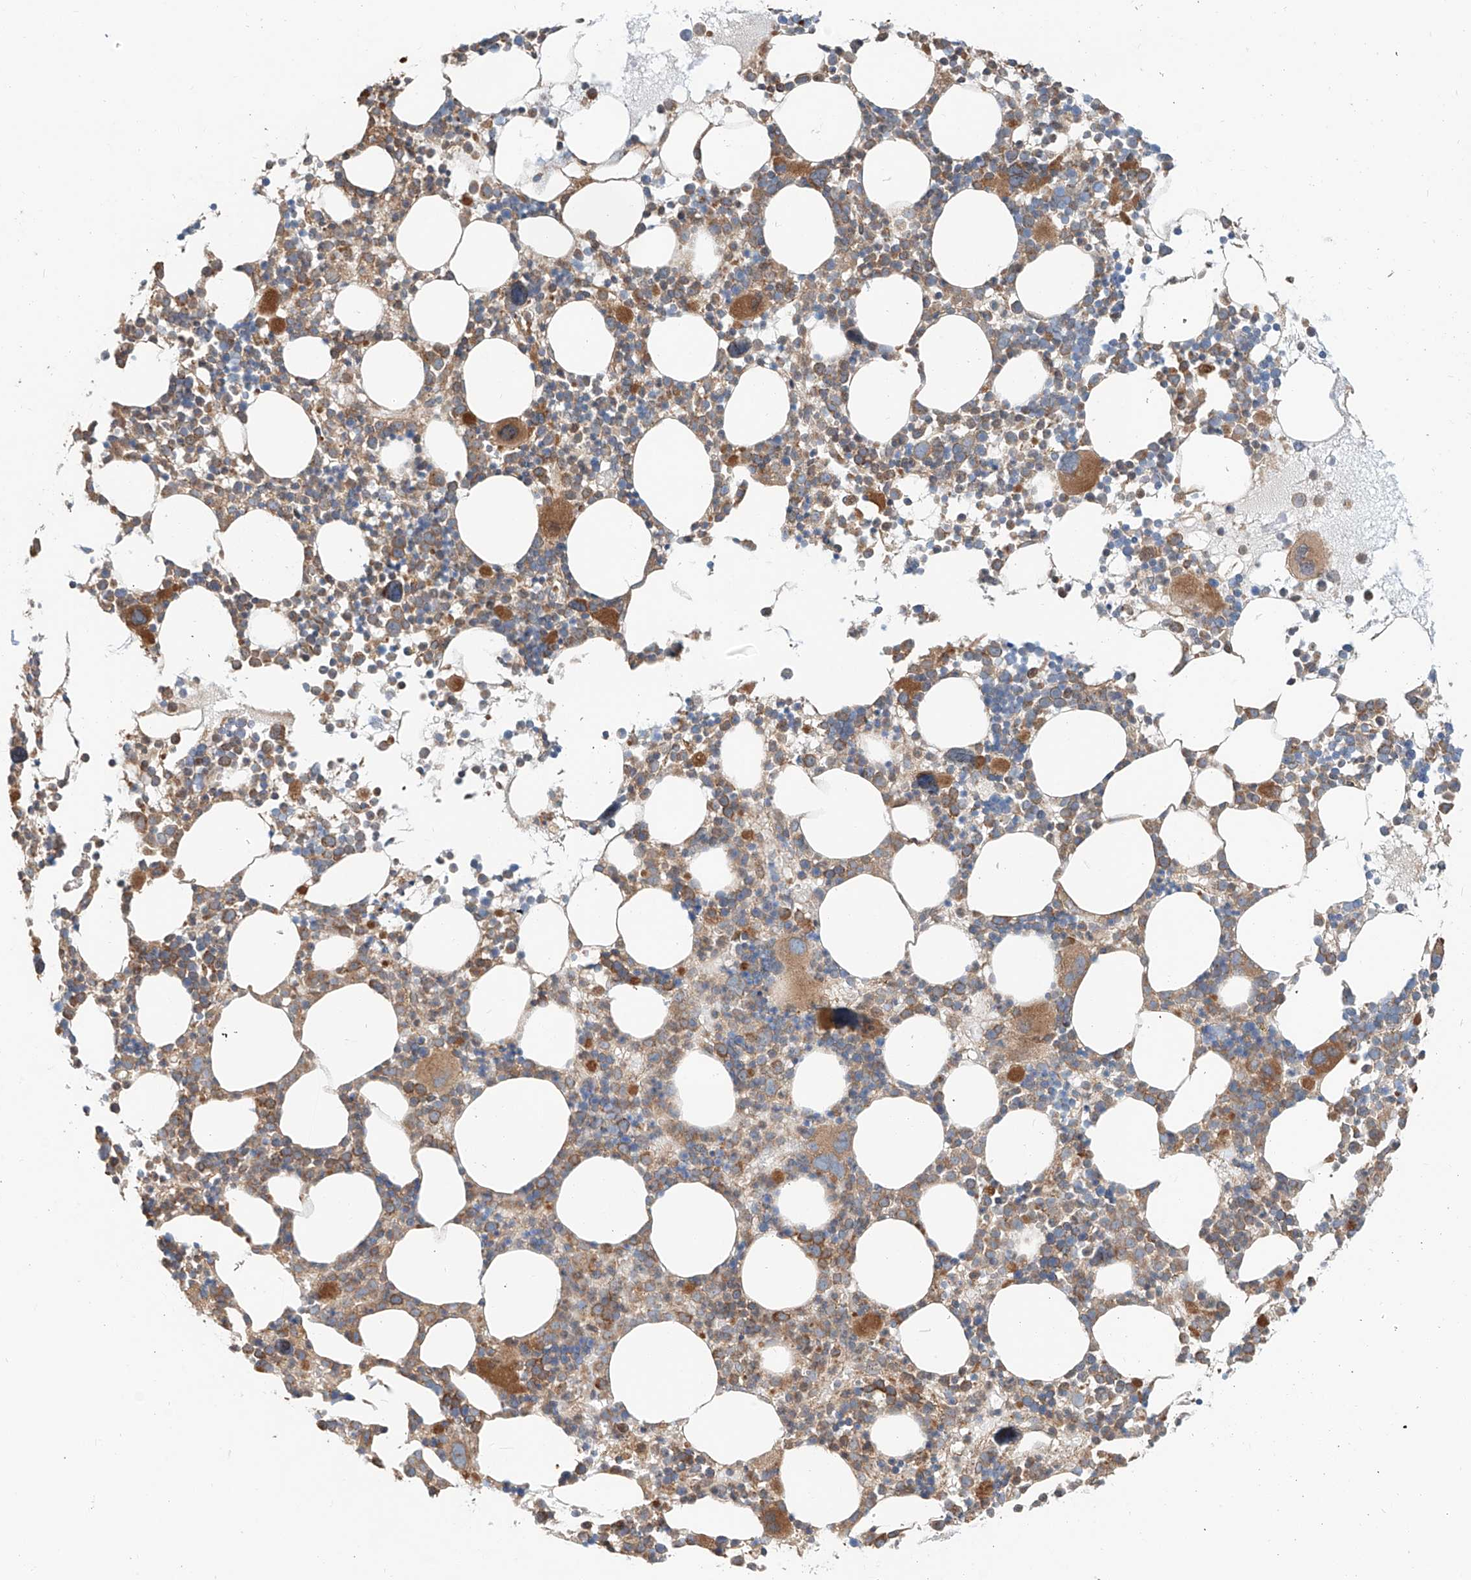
{"staining": {"intensity": "moderate", "quantity": ">75%", "location": "cytoplasmic/membranous"}, "tissue": "bone marrow", "cell_type": "Hematopoietic cells", "image_type": "normal", "snomed": [{"axis": "morphology", "description": "Normal tissue, NOS"}, {"axis": "topography", "description": "Bone marrow"}], "caption": "DAB immunohistochemical staining of unremarkable human bone marrow reveals moderate cytoplasmic/membranous protein expression in approximately >75% of hematopoietic cells.", "gene": "CEP162", "patient": {"sex": "female", "age": 62}}